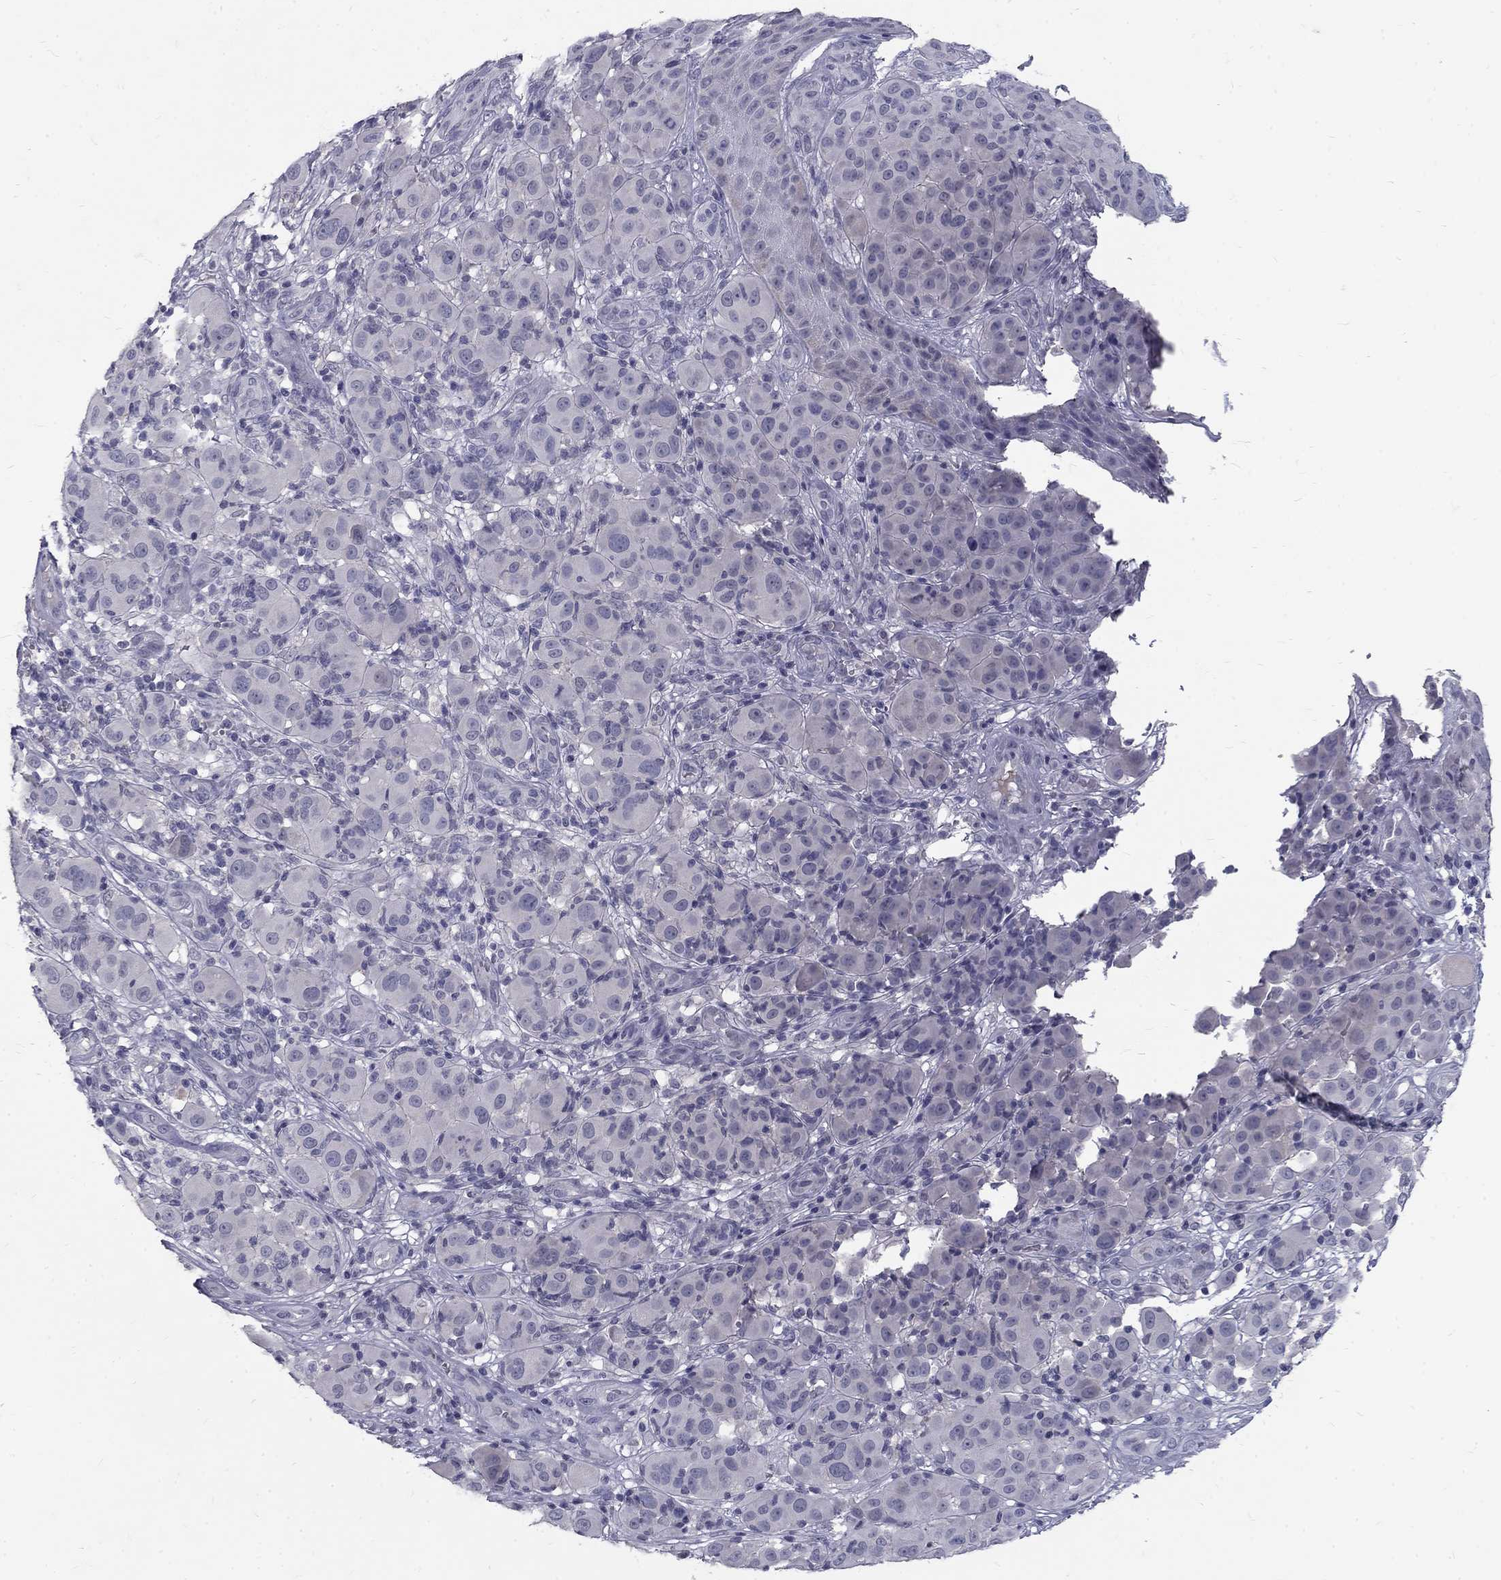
{"staining": {"intensity": "negative", "quantity": "none", "location": "none"}, "tissue": "melanoma", "cell_type": "Tumor cells", "image_type": "cancer", "snomed": [{"axis": "morphology", "description": "Malignant melanoma, NOS"}, {"axis": "topography", "description": "Skin"}], "caption": "Malignant melanoma was stained to show a protein in brown. There is no significant expression in tumor cells.", "gene": "NOS1", "patient": {"sex": "female", "age": 87}}